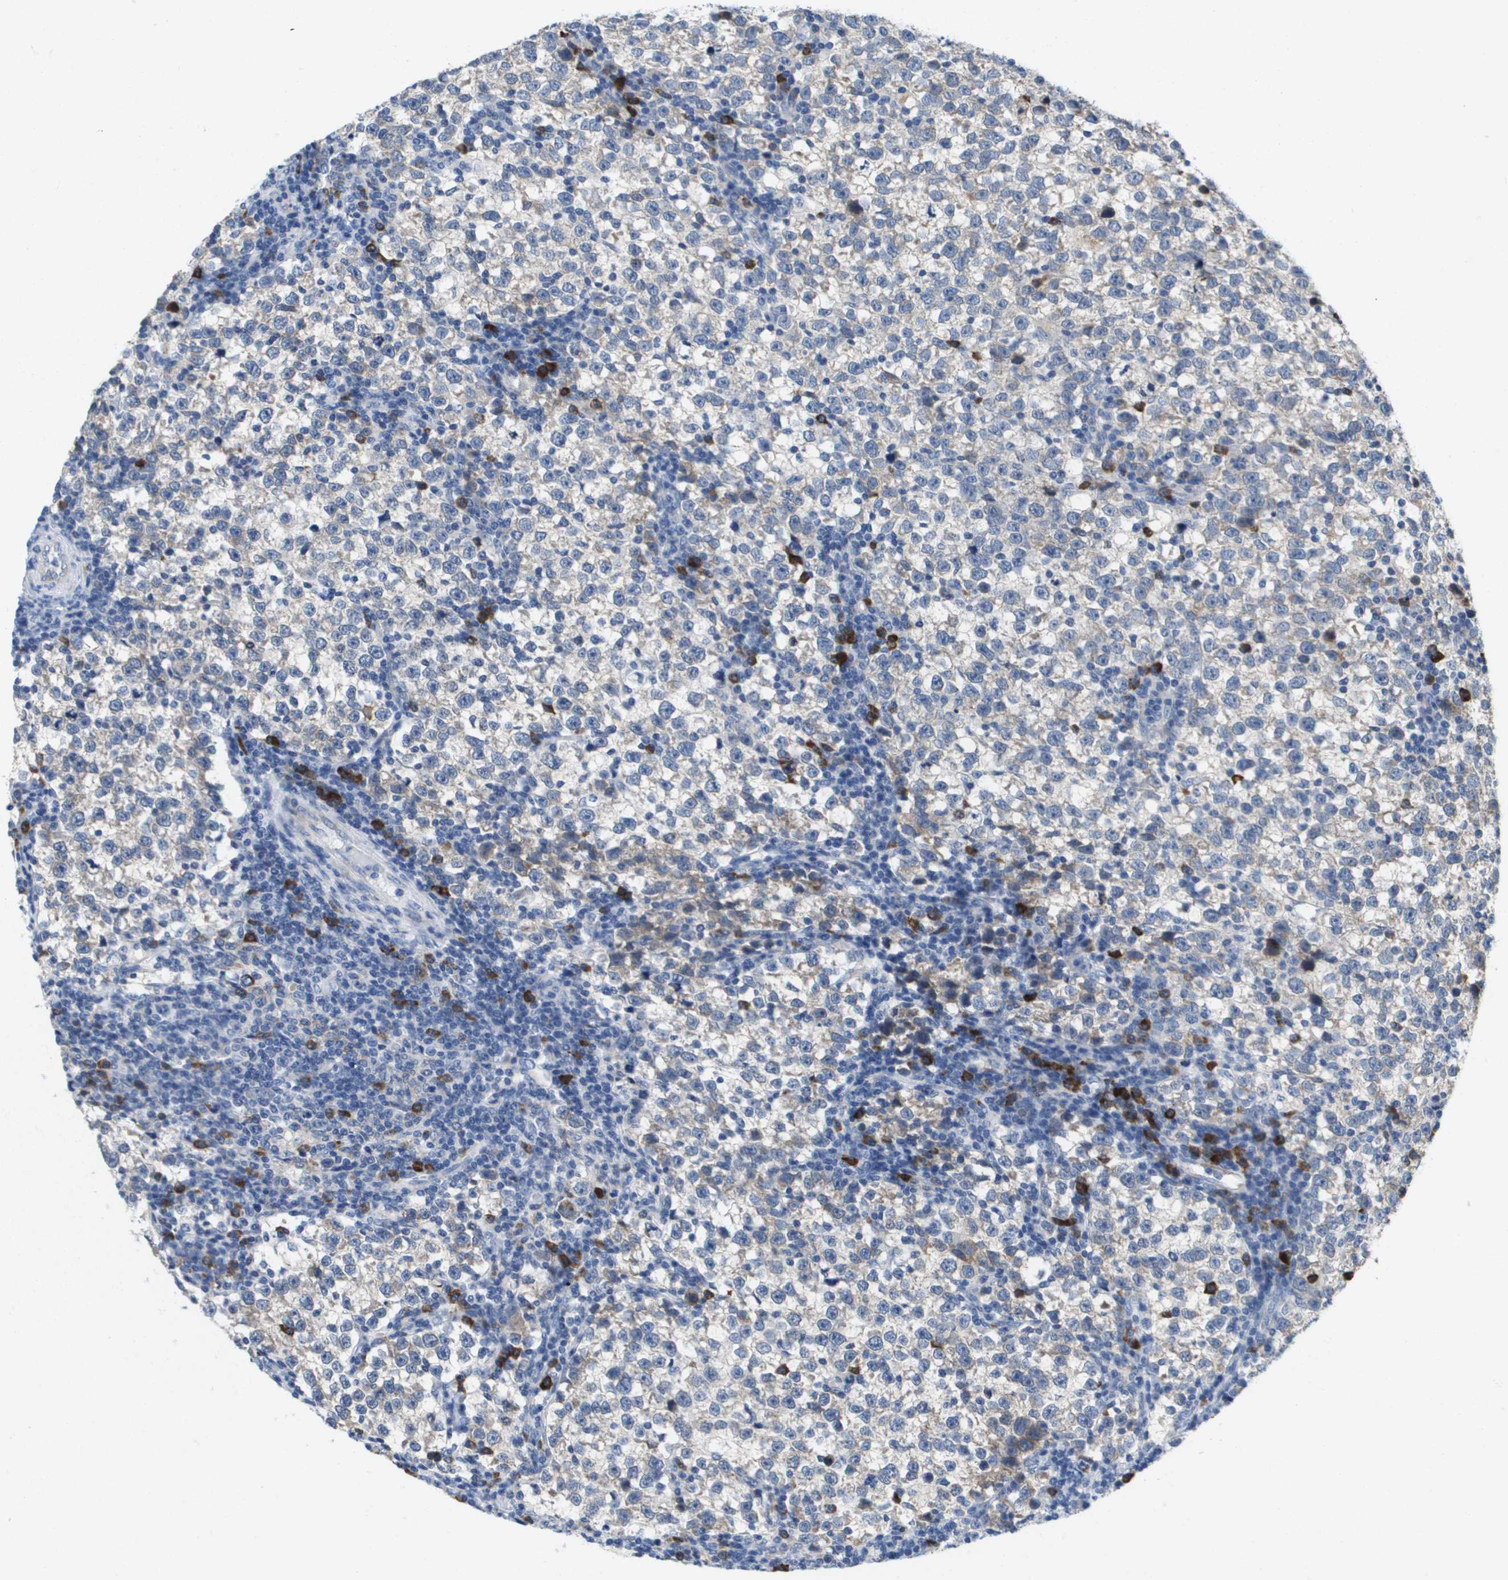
{"staining": {"intensity": "negative", "quantity": "none", "location": "none"}, "tissue": "testis cancer", "cell_type": "Tumor cells", "image_type": "cancer", "snomed": [{"axis": "morphology", "description": "Normal tissue, NOS"}, {"axis": "morphology", "description": "Seminoma, NOS"}, {"axis": "topography", "description": "Testis"}], "caption": "Histopathology image shows no significant protein expression in tumor cells of testis seminoma.", "gene": "CD3G", "patient": {"sex": "male", "age": 43}}